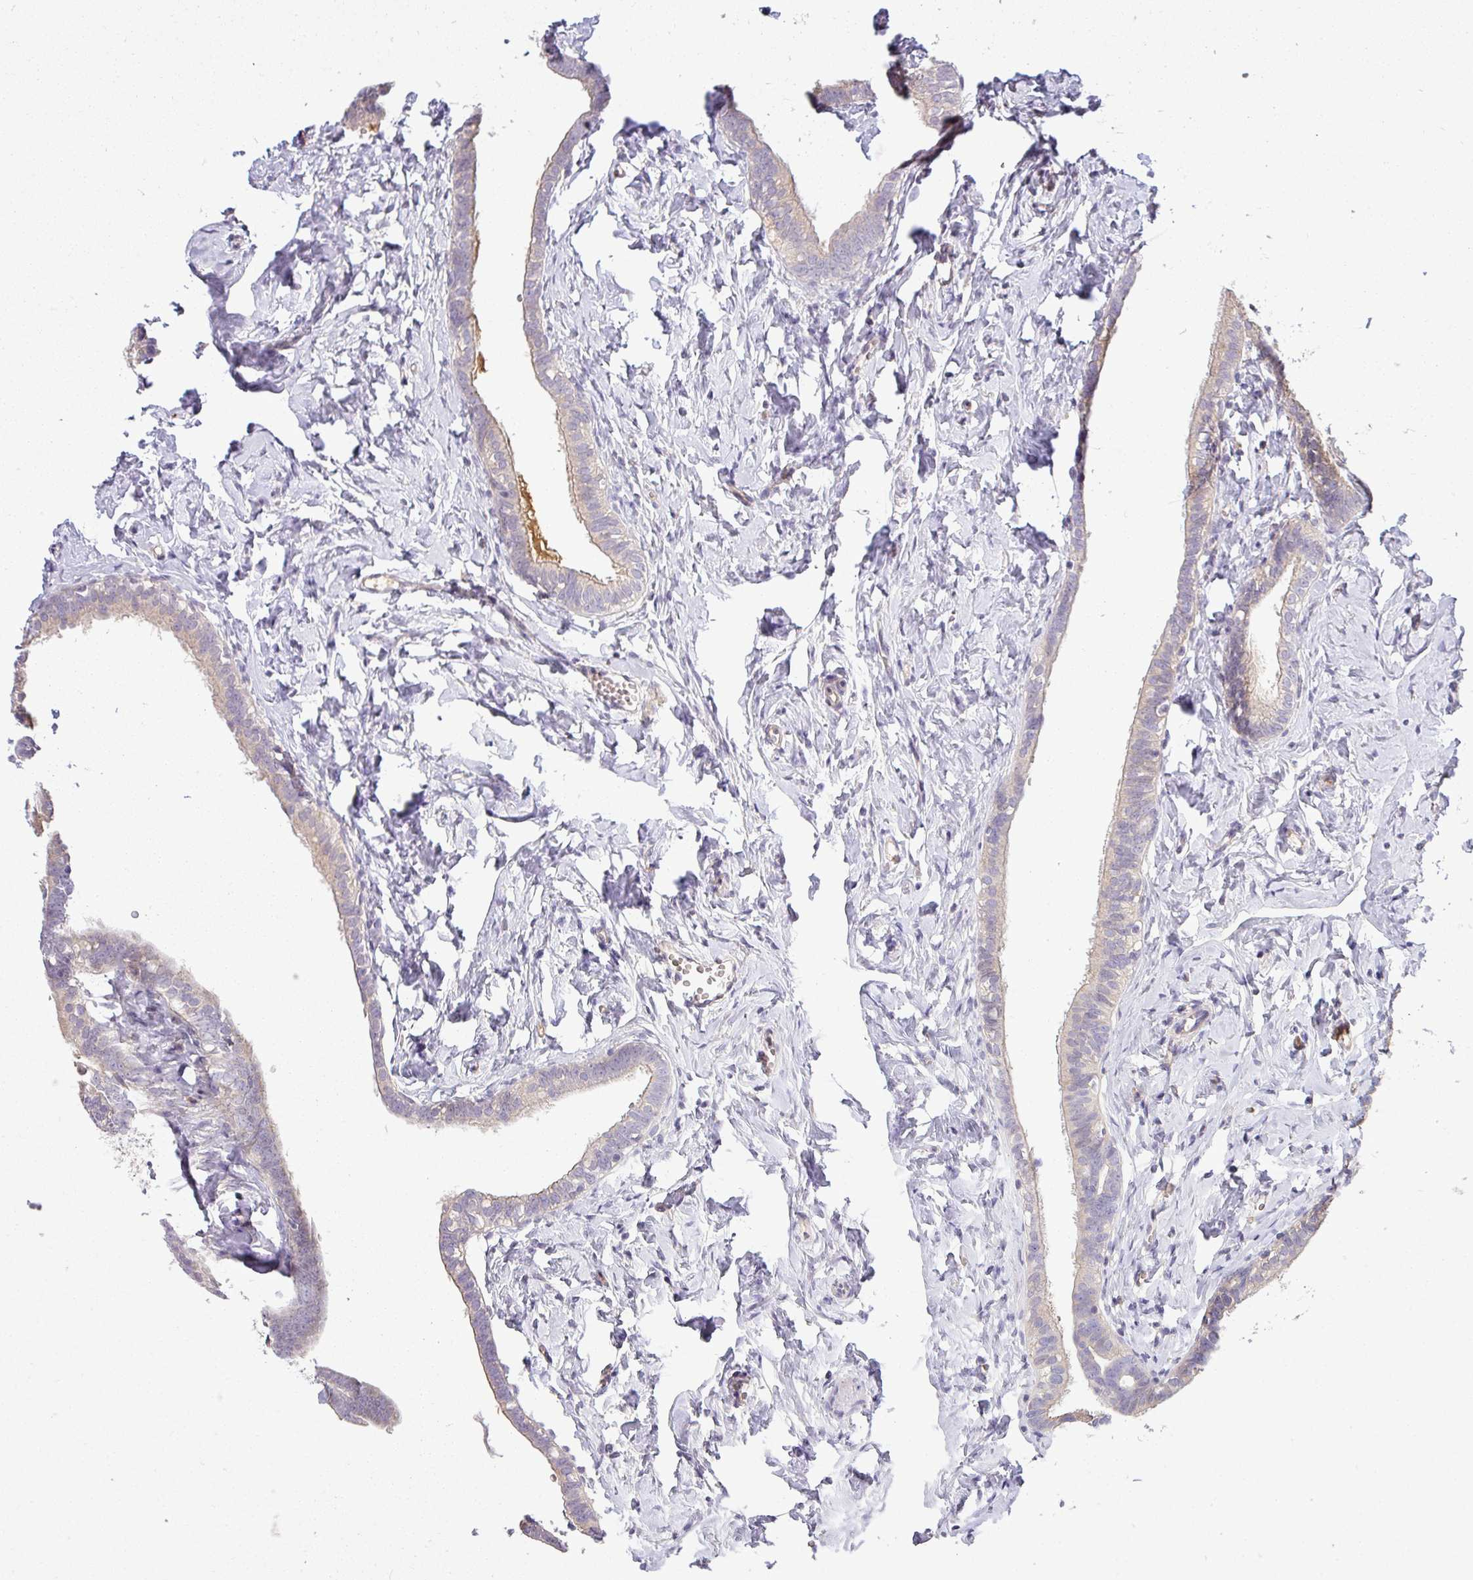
{"staining": {"intensity": "weak", "quantity": "<25%", "location": "cytoplasmic/membranous"}, "tissue": "fallopian tube", "cell_type": "Glandular cells", "image_type": "normal", "snomed": [{"axis": "morphology", "description": "Normal tissue, NOS"}, {"axis": "topography", "description": "Fallopian tube"}], "caption": "DAB (3,3'-diaminobenzidine) immunohistochemical staining of normal human fallopian tube reveals no significant positivity in glandular cells.", "gene": "APOM", "patient": {"sex": "female", "age": 66}}